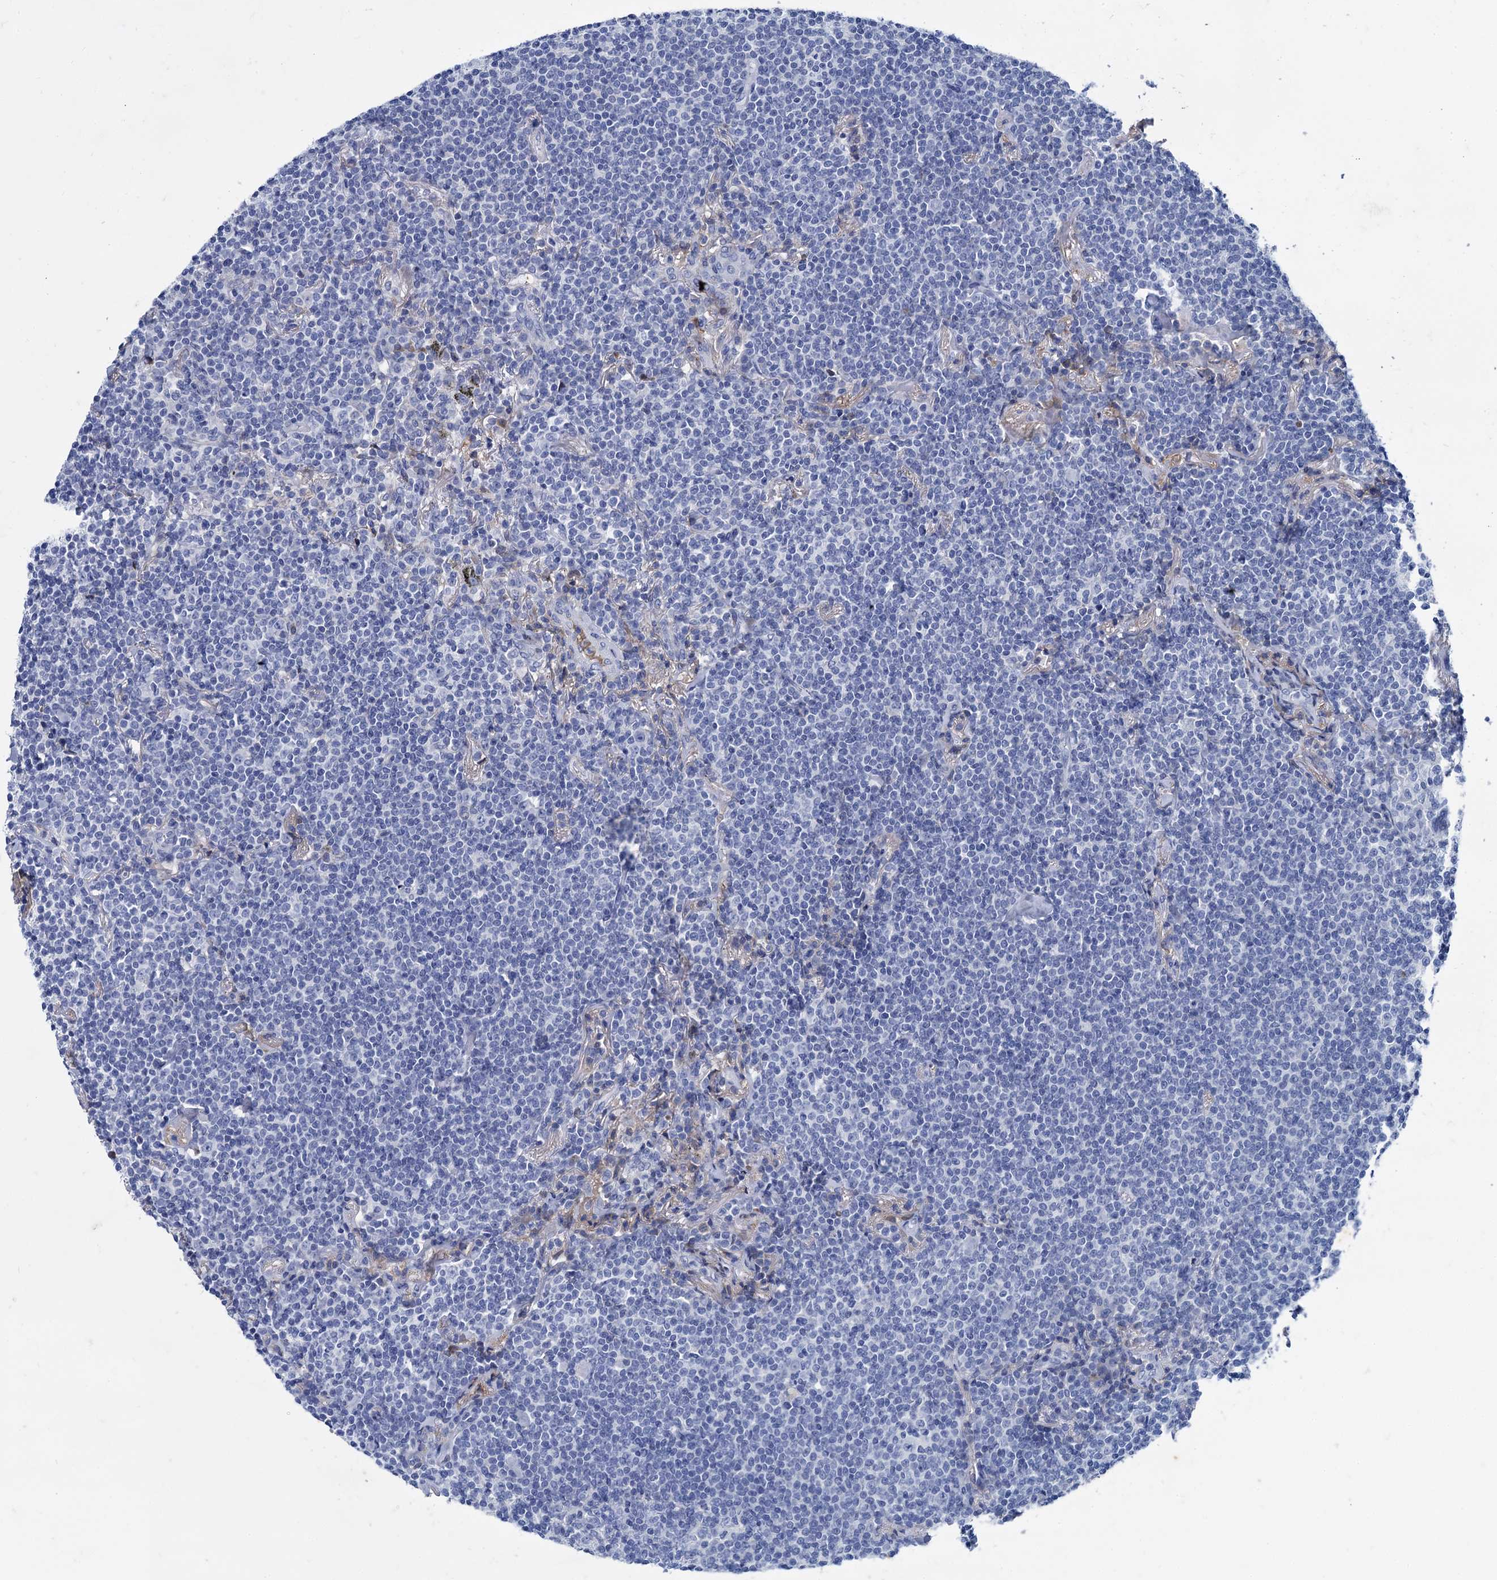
{"staining": {"intensity": "negative", "quantity": "none", "location": "none"}, "tissue": "lymphoma", "cell_type": "Tumor cells", "image_type": "cancer", "snomed": [{"axis": "morphology", "description": "Malignant lymphoma, non-Hodgkin's type, Low grade"}, {"axis": "topography", "description": "Lung"}], "caption": "High power microscopy image of an immunohistochemistry (IHC) image of low-grade malignant lymphoma, non-Hodgkin's type, revealing no significant expression in tumor cells. Nuclei are stained in blue.", "gene": "TMEM72", "patient": {"sex": "female", "age": 71}}